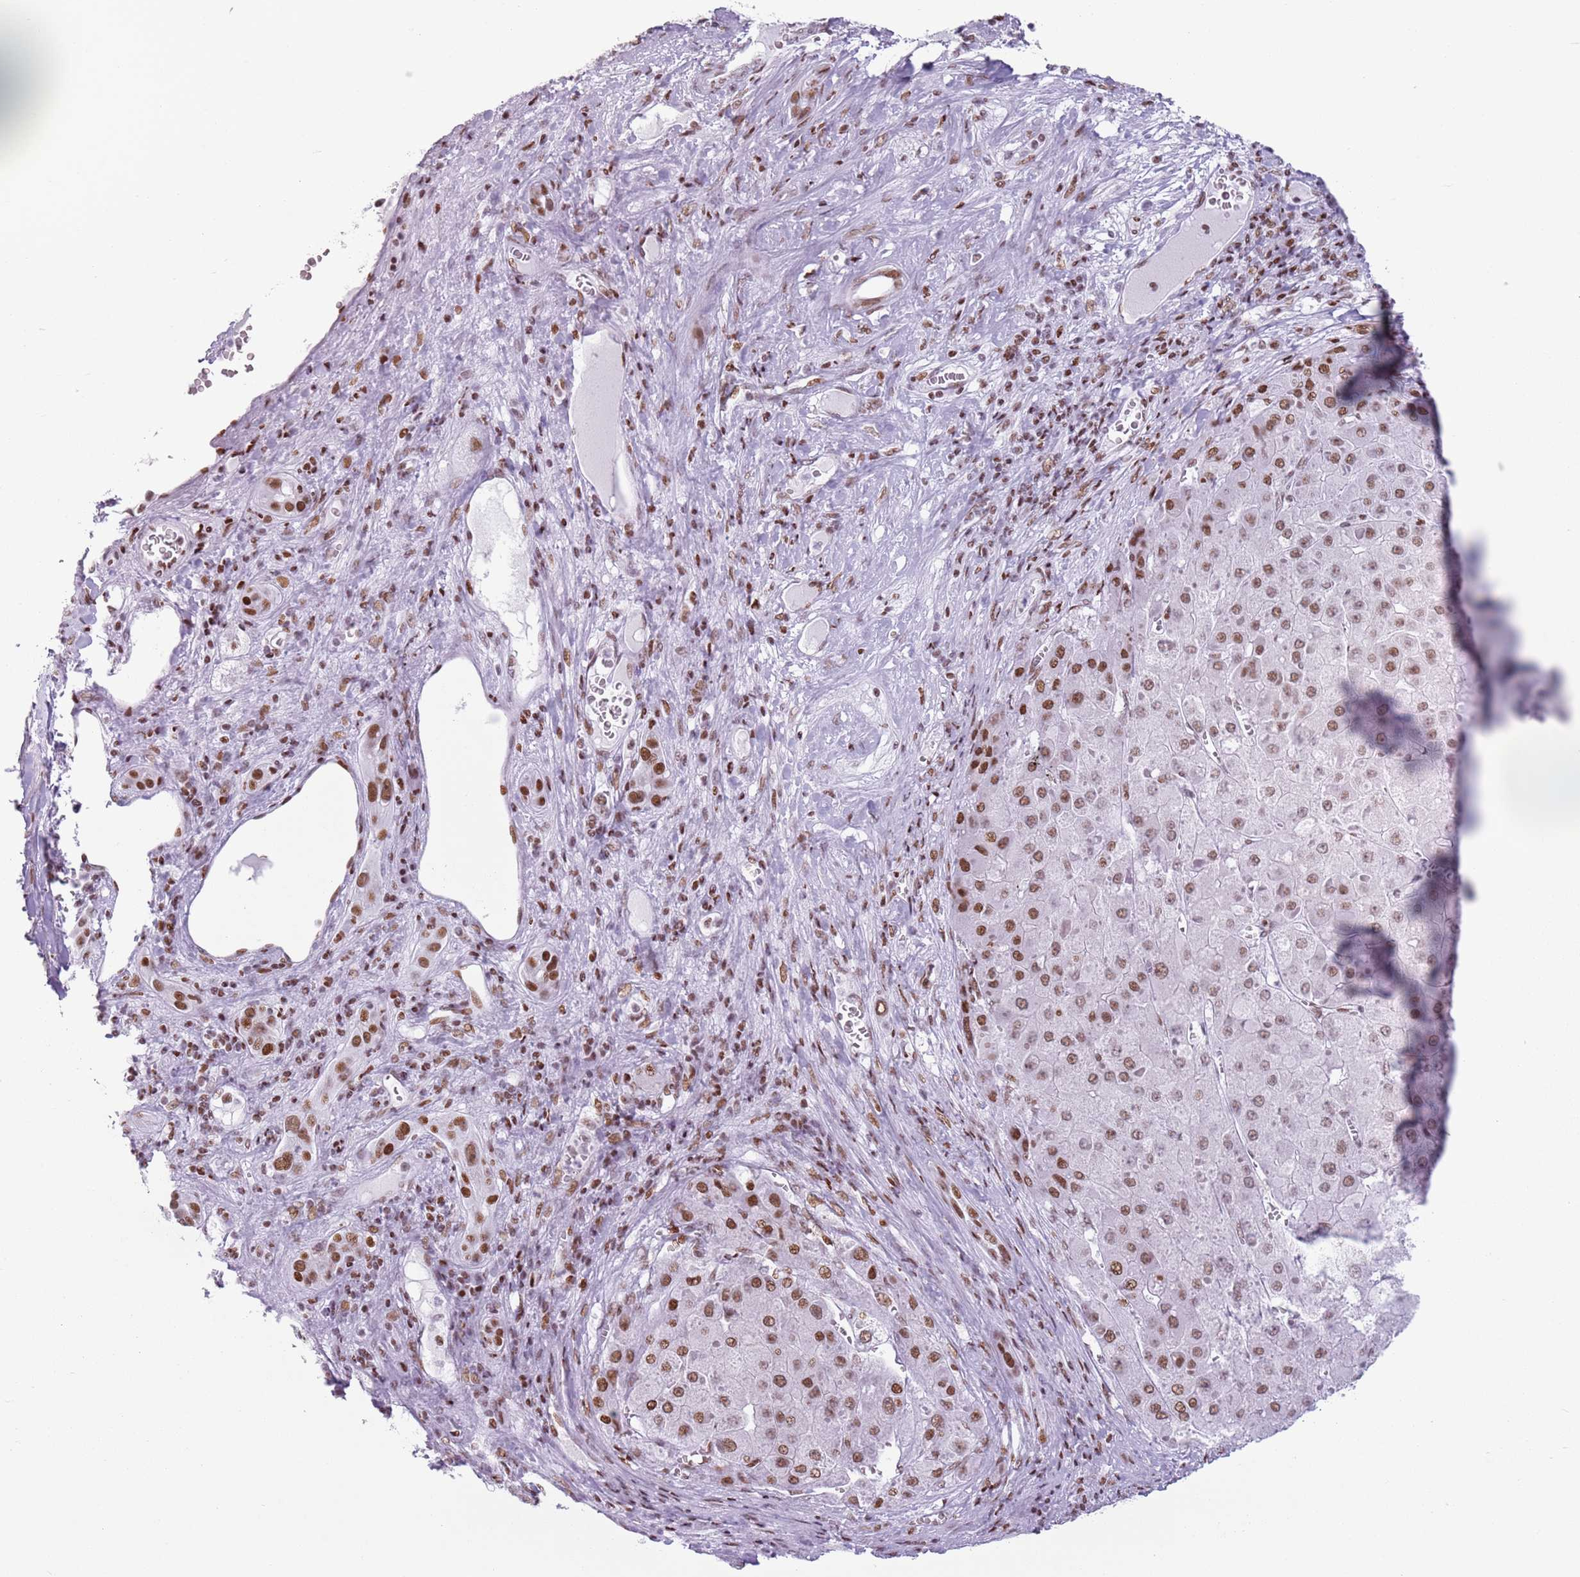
{"staining": {"intensity": "moderate", "quantity": ">75%", "location": "nuclear"}, "tissue": "liver cancer", "cell_type": "Tumor cells", "image_type": "cancer", "snomed": [{"axis": "morphology", "description": "Carcinoma, Hepatocellular, NOS"}, {"axis": "topography", "description": "Liver"}], "caption": "Protein expression analysis of human liver cancer (hepatocellular carcinoma) reveals moderate nuclear positivity in approximately >75% of tumor cells. Nuclei are stained in blue.", "gene": "FAM104B", "patient": {"sex": "female", "age": 73}}